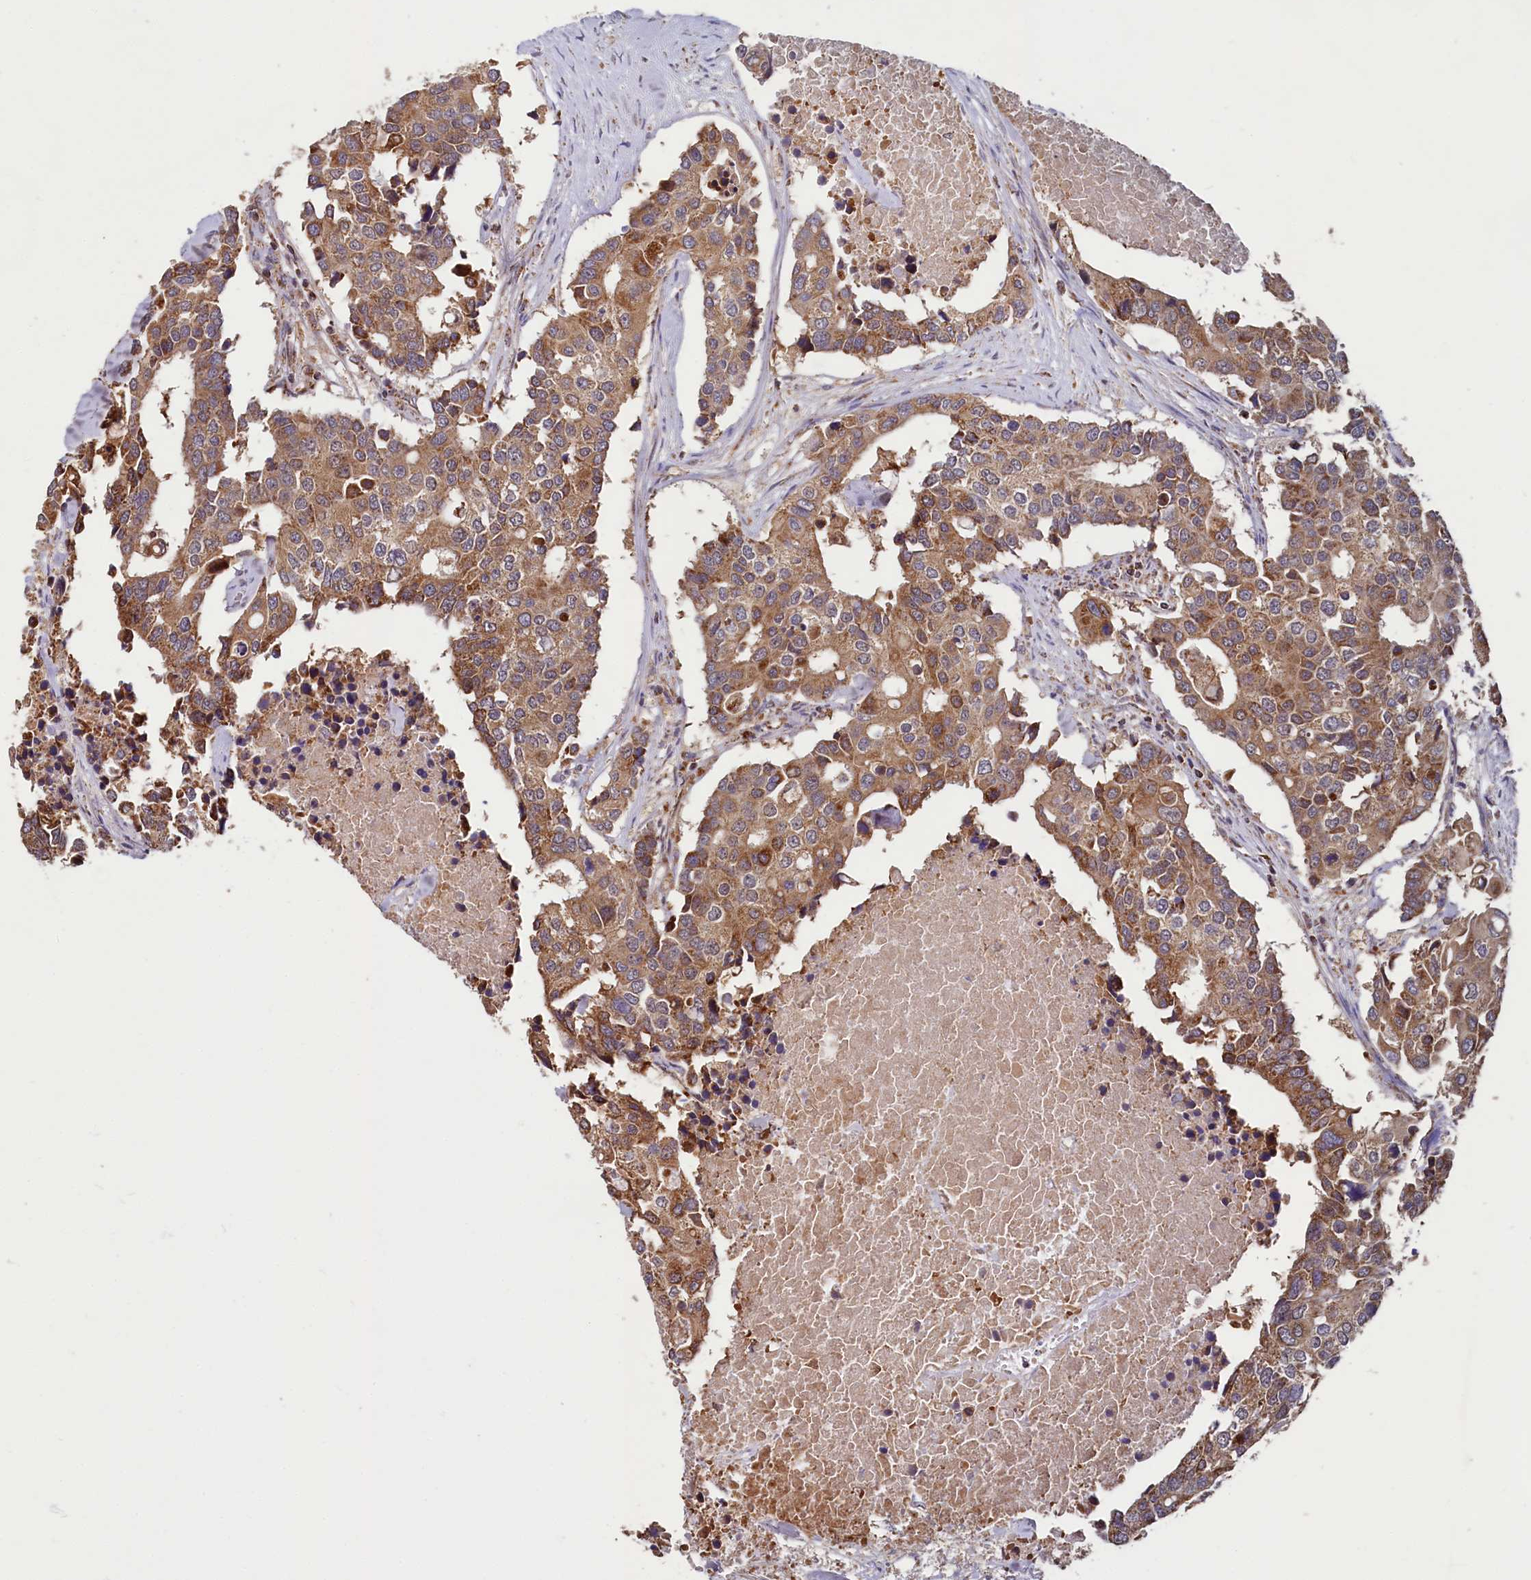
{"staining": {"intensity": "moderate", "quantity": ">75%", "location": "cytoplasmic/membranous"}, "tissue": "colorectal cancer", "cell_type": "Tumor cells", "image_type": "cancer", "snomed": [{"axis": "morphology", "description": "Adenocarcinoma, NOS"}, {"axis": "topography", "description": "Colon"}], "caption": "This photomicrograph demonstrates IHC staining of human colorectal cancer (adenocarcinoma), with medium moderate cytoplasmic/membranous positivity in about >75% of tumor cells.", "gene": "NUDT15", "patient": {"sex": "male", "age": 77}}